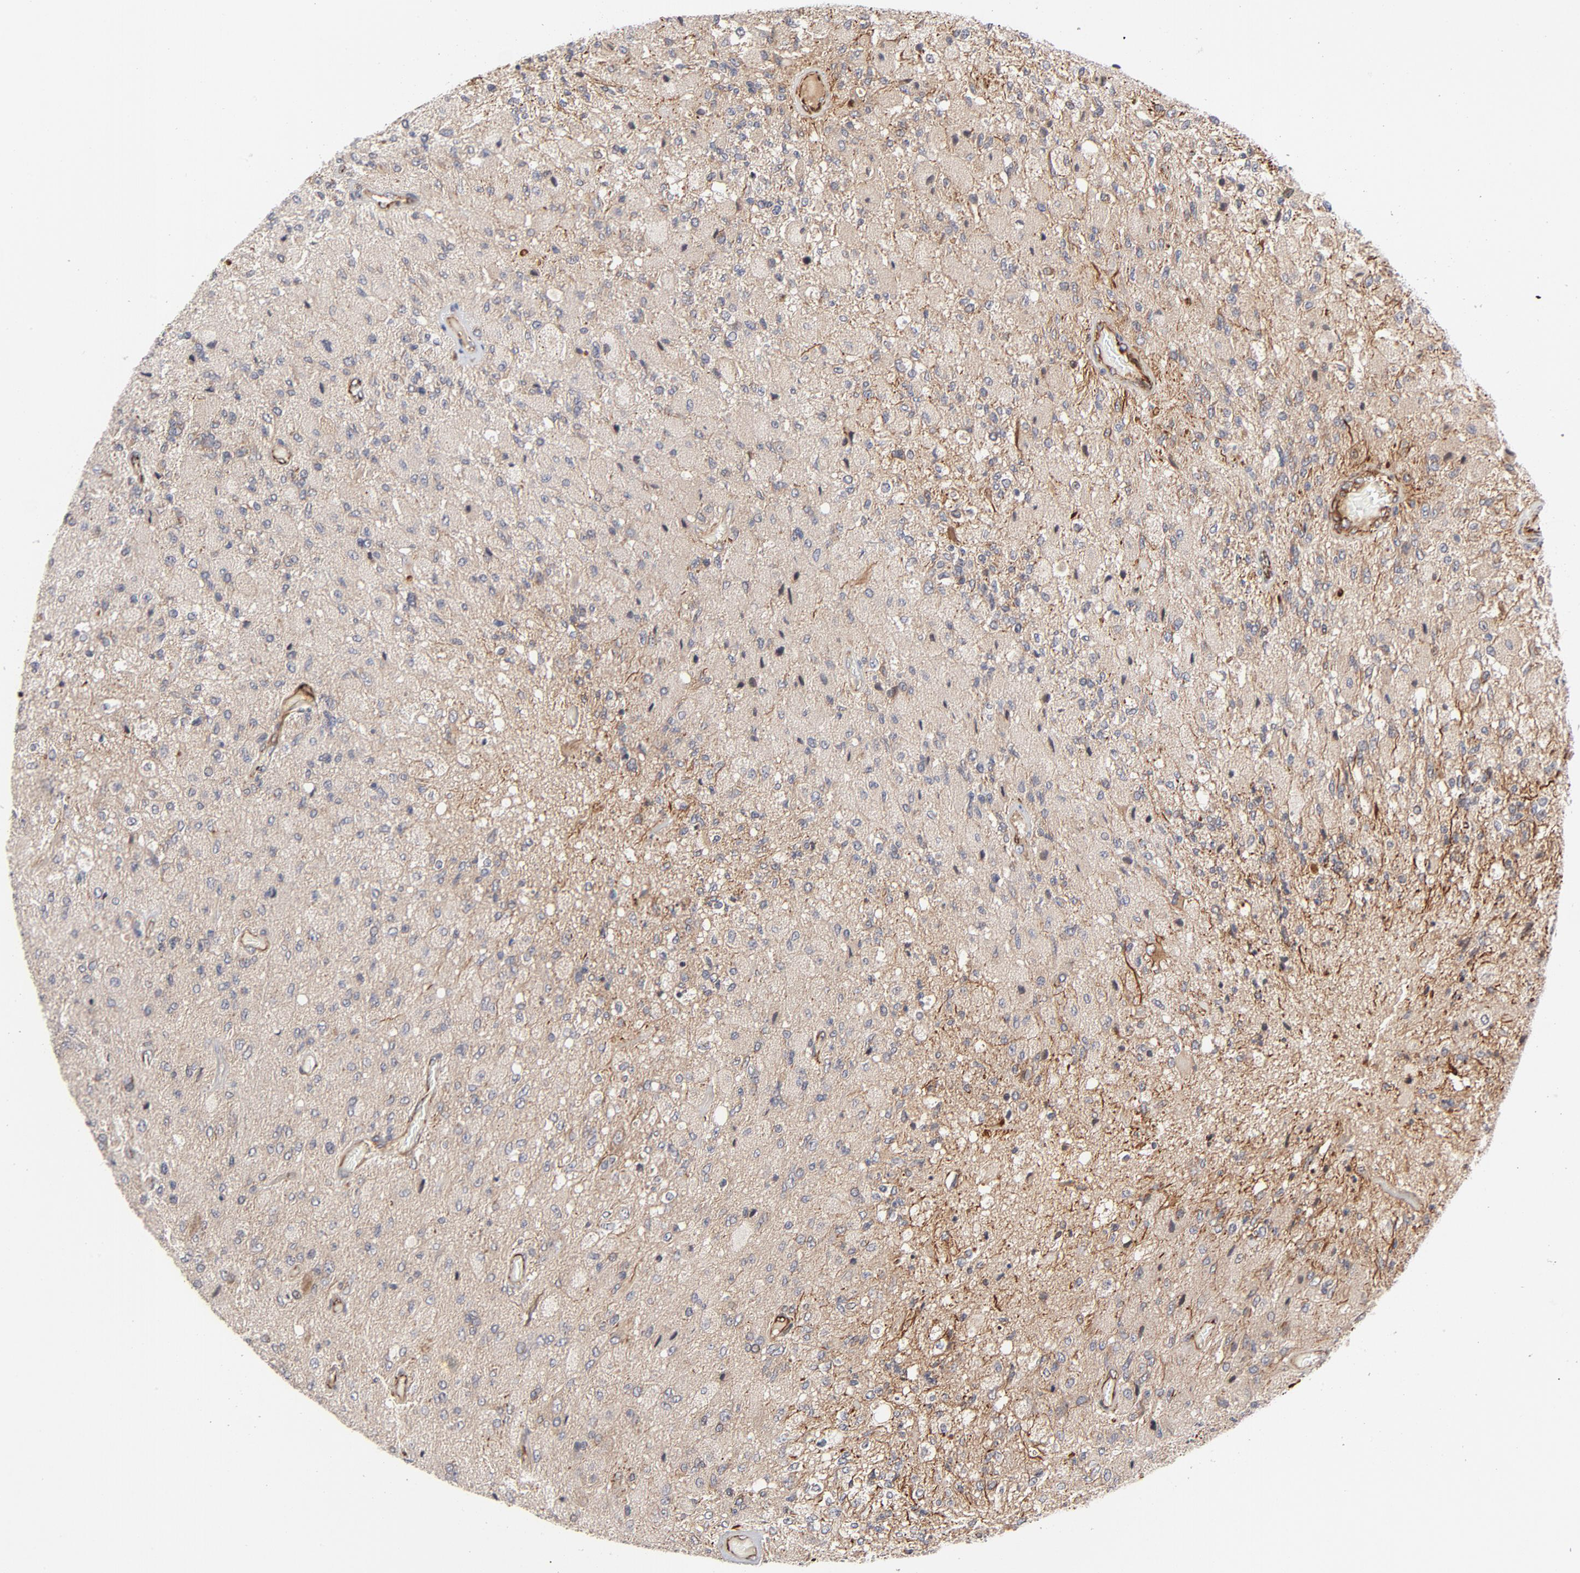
{"staining": {"intensity": "moderate", "quantity": "25%-75%", "location": "cytoplasmic/membranous"}, "tissue": "glioma", "cell_type": "Tumor cells", "image_type": "cancer", "snomed": [{"axis": "morphology", "description": "Normal tissue, NOS"}, {"axis": "morphology", "description": "Glioma, malignant, High grade"}, {"axis": "topography", "description": "Cerebral cortex"}], "caption": "DAB immunohistochemical staining of glioma displays moderate cytoplasmic/membranous protein expression in about 25%-75% of tumor cells.", "gene": "DNAAF2", "patient": {"sex": "male", "age": 77}}